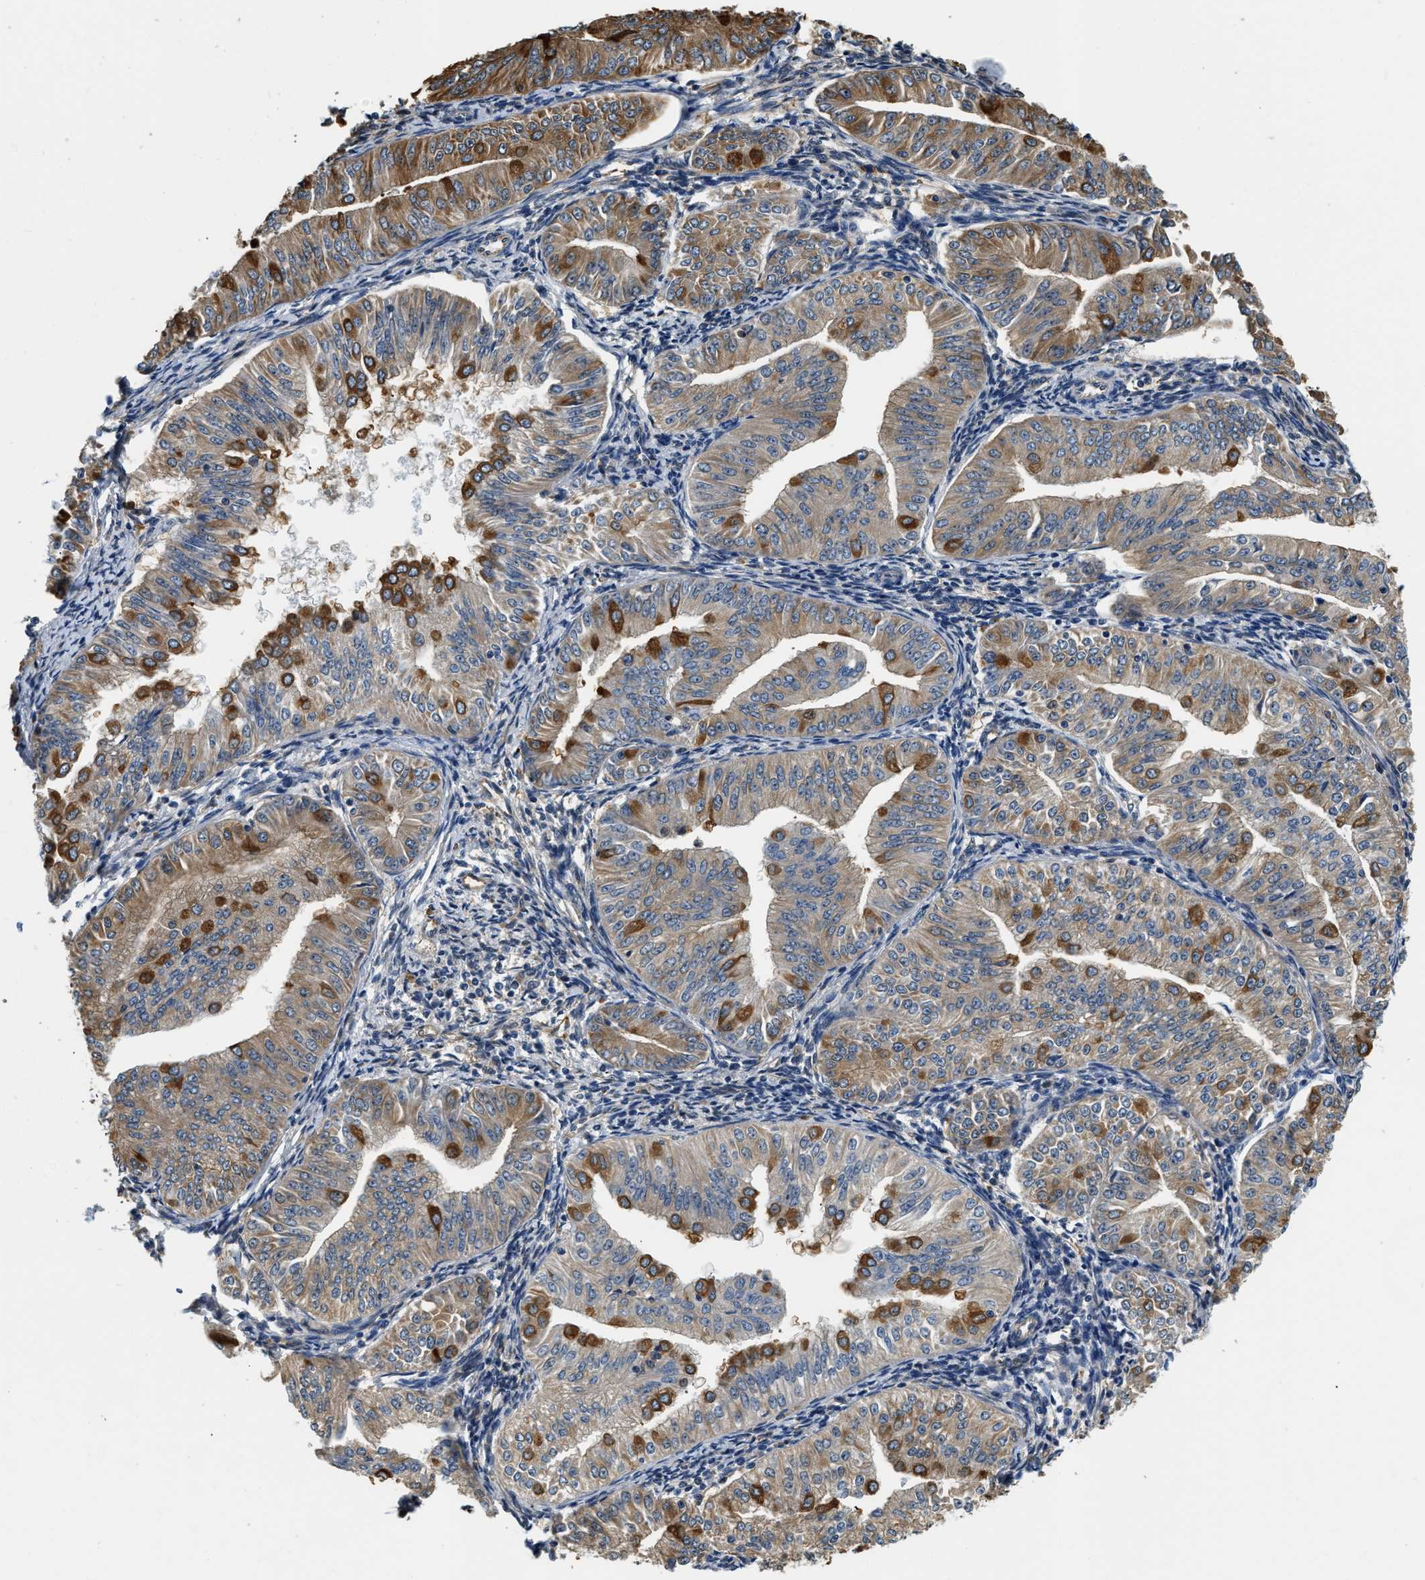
{"staining": {"intensity": "moderate", "quantity": ">75%", "location": "cytoplasmic/membranous"}, "tissue": "endometrial cancer", "cell_type": "Tumor cells", "image_type": "cancer", "snomed": [{"axis": "morphology", "description": "Normal tissue, NOS"}, {"axis": "morphology", "description": "Adenocarcinoma, NOS"}, {"axis": "topography", "description": "Endometrium"}], "caption": "A brown stain shows moderate cytoplasmic/membranous staining of a protein in human adenocarcinoma (endometrial) tumor cells. (Brightfield microscopy of DAB IHC at high magnification).", "gene": "PPP2R1B", "patient": {"sex": "female", "age": 53}}